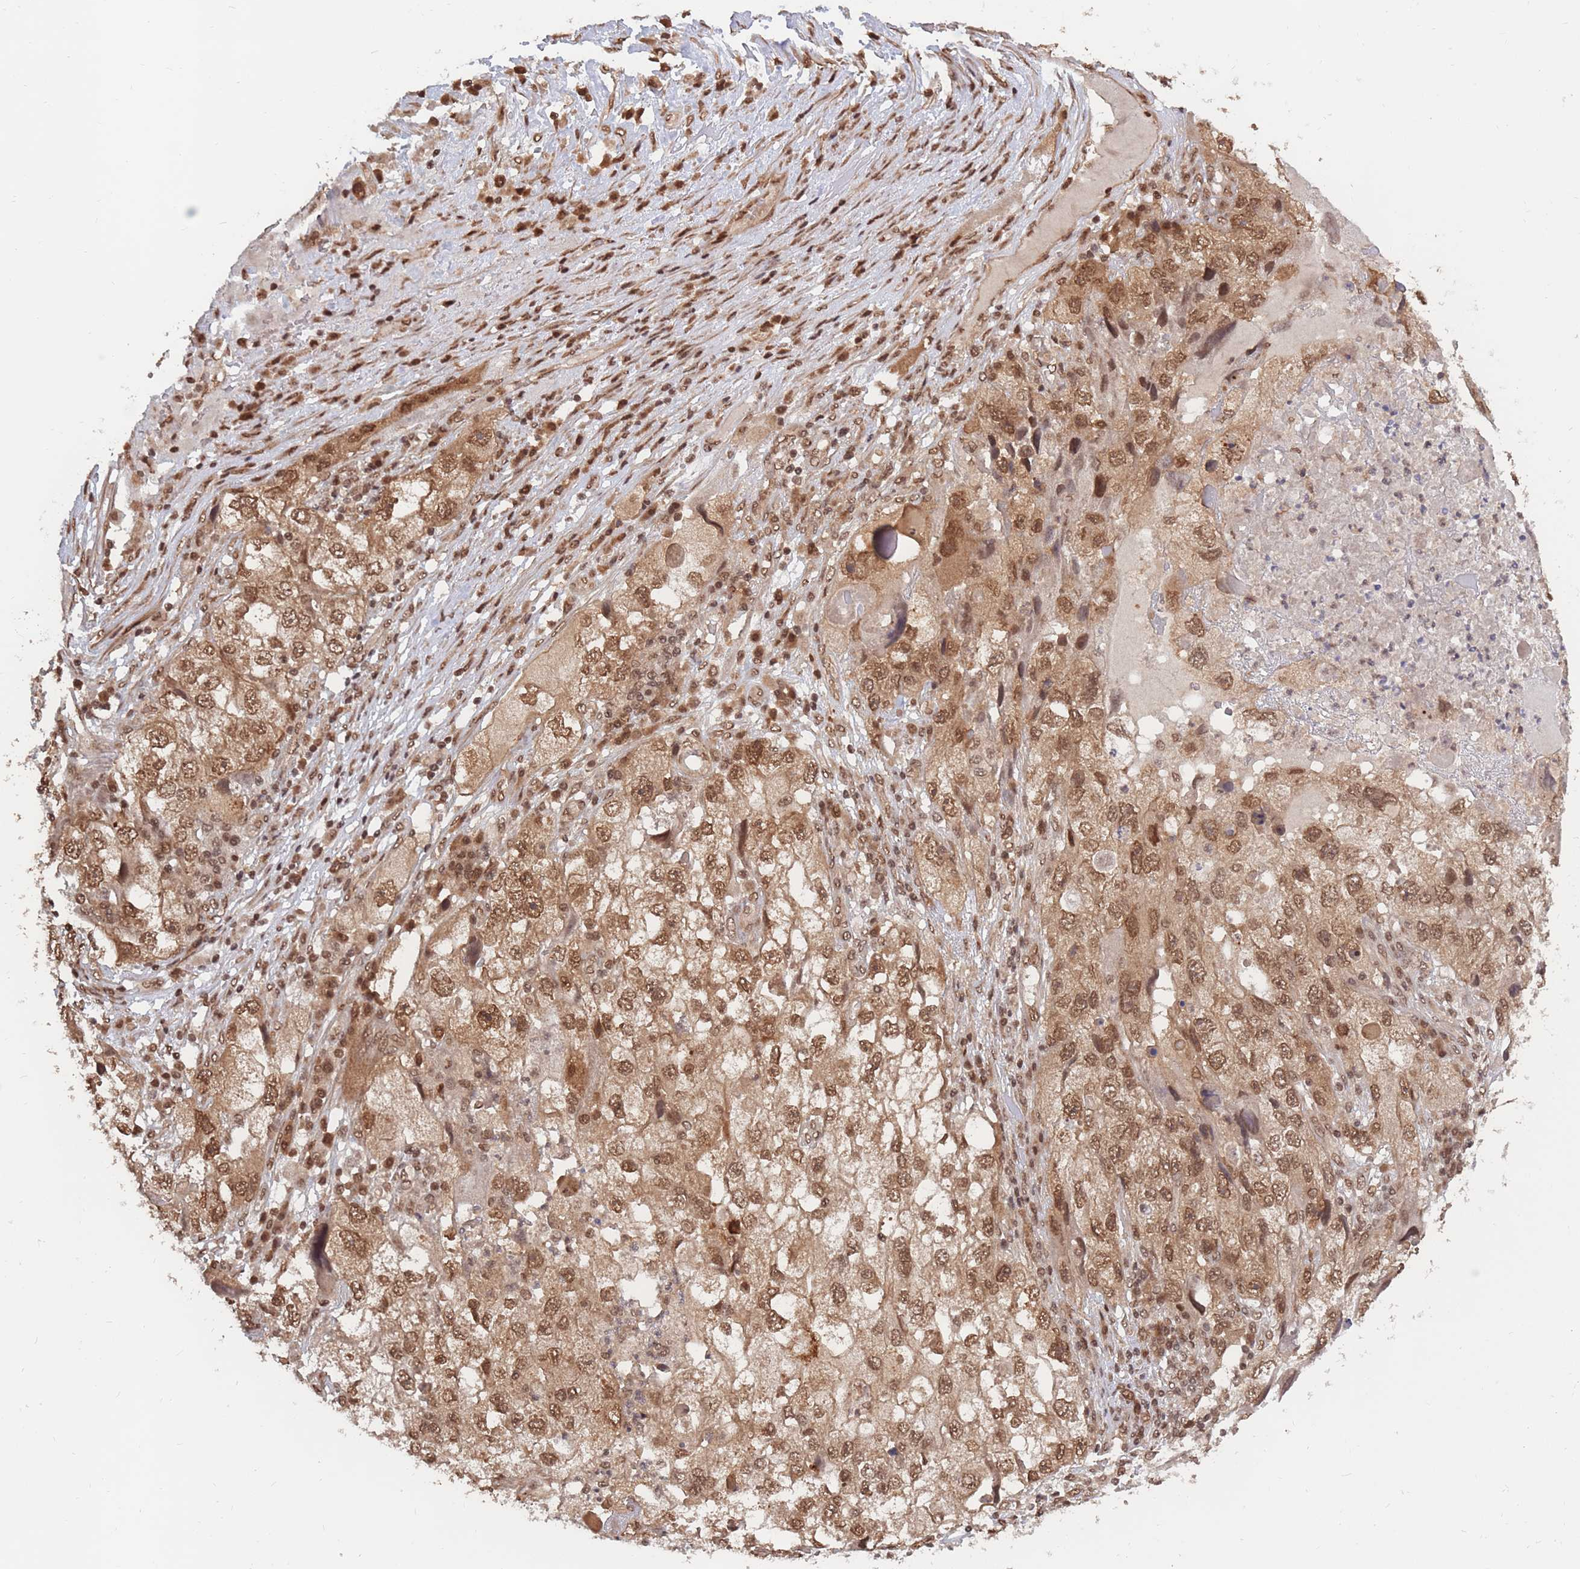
{"staining": {"intensity": "moderate", "quantity": ">75%", "location": "cytoplasmic/membranous,nuclear"}, "tissue": "endometrial cancer", "cell_type": "Tumor cells", "image_type": "cancer", "snomed": [{"axis": "morphology", "description": "Adenocarcinoma, NOS"}, {"axis": "topography", "description": "Endometrium"}], "caption": "This histopathology image displays IHC staining of adenocarcinoma (endometrial), with medium moderate cytoplasmic/membranous and nuclear staining in approximately >75% of tumor cells.", "gene": "SRA1", "patient": {"sex": "female", "age": 49}}